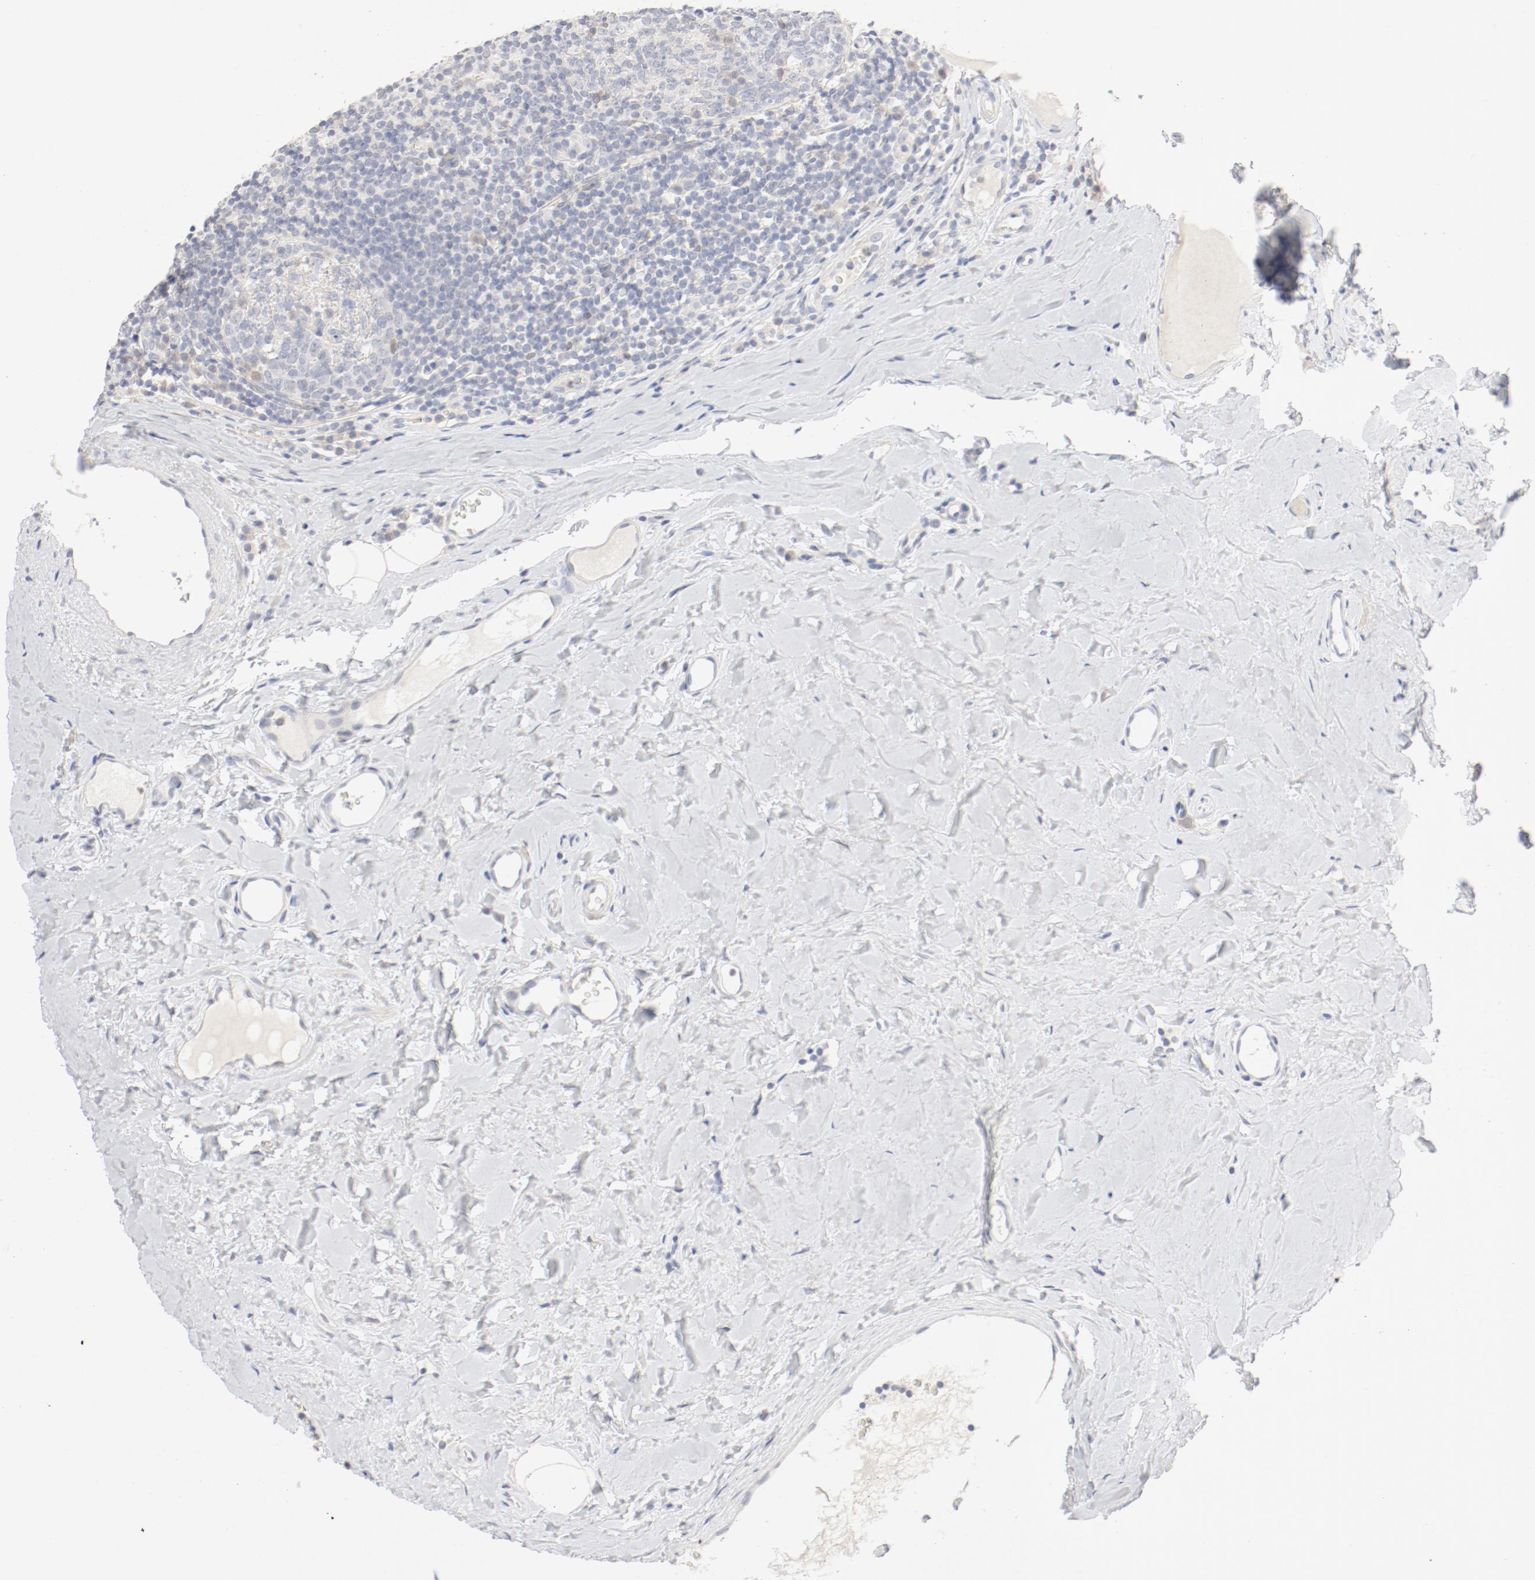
{"staining": {"intensity": "weak", "quantity": "25%-75%", "location": "cytoplasmic/membranous"}, "tissue": "tonsil", "cell_type": "Germinal center cells", "image_type": "normal", "snomed": [{"axis": "morphology", "description": "Normal tissue, NOS"}, {"axis": "topography", "description": "Tonsil"}], "caption": "Immunohistochemistry of benign tonsil exhibits low levels of weak cytoplasmic/membranous staining in about 25%-75% of germinal center cells.", "gene": "PGM1", "patient": {"sex": "male", "age": 31}}